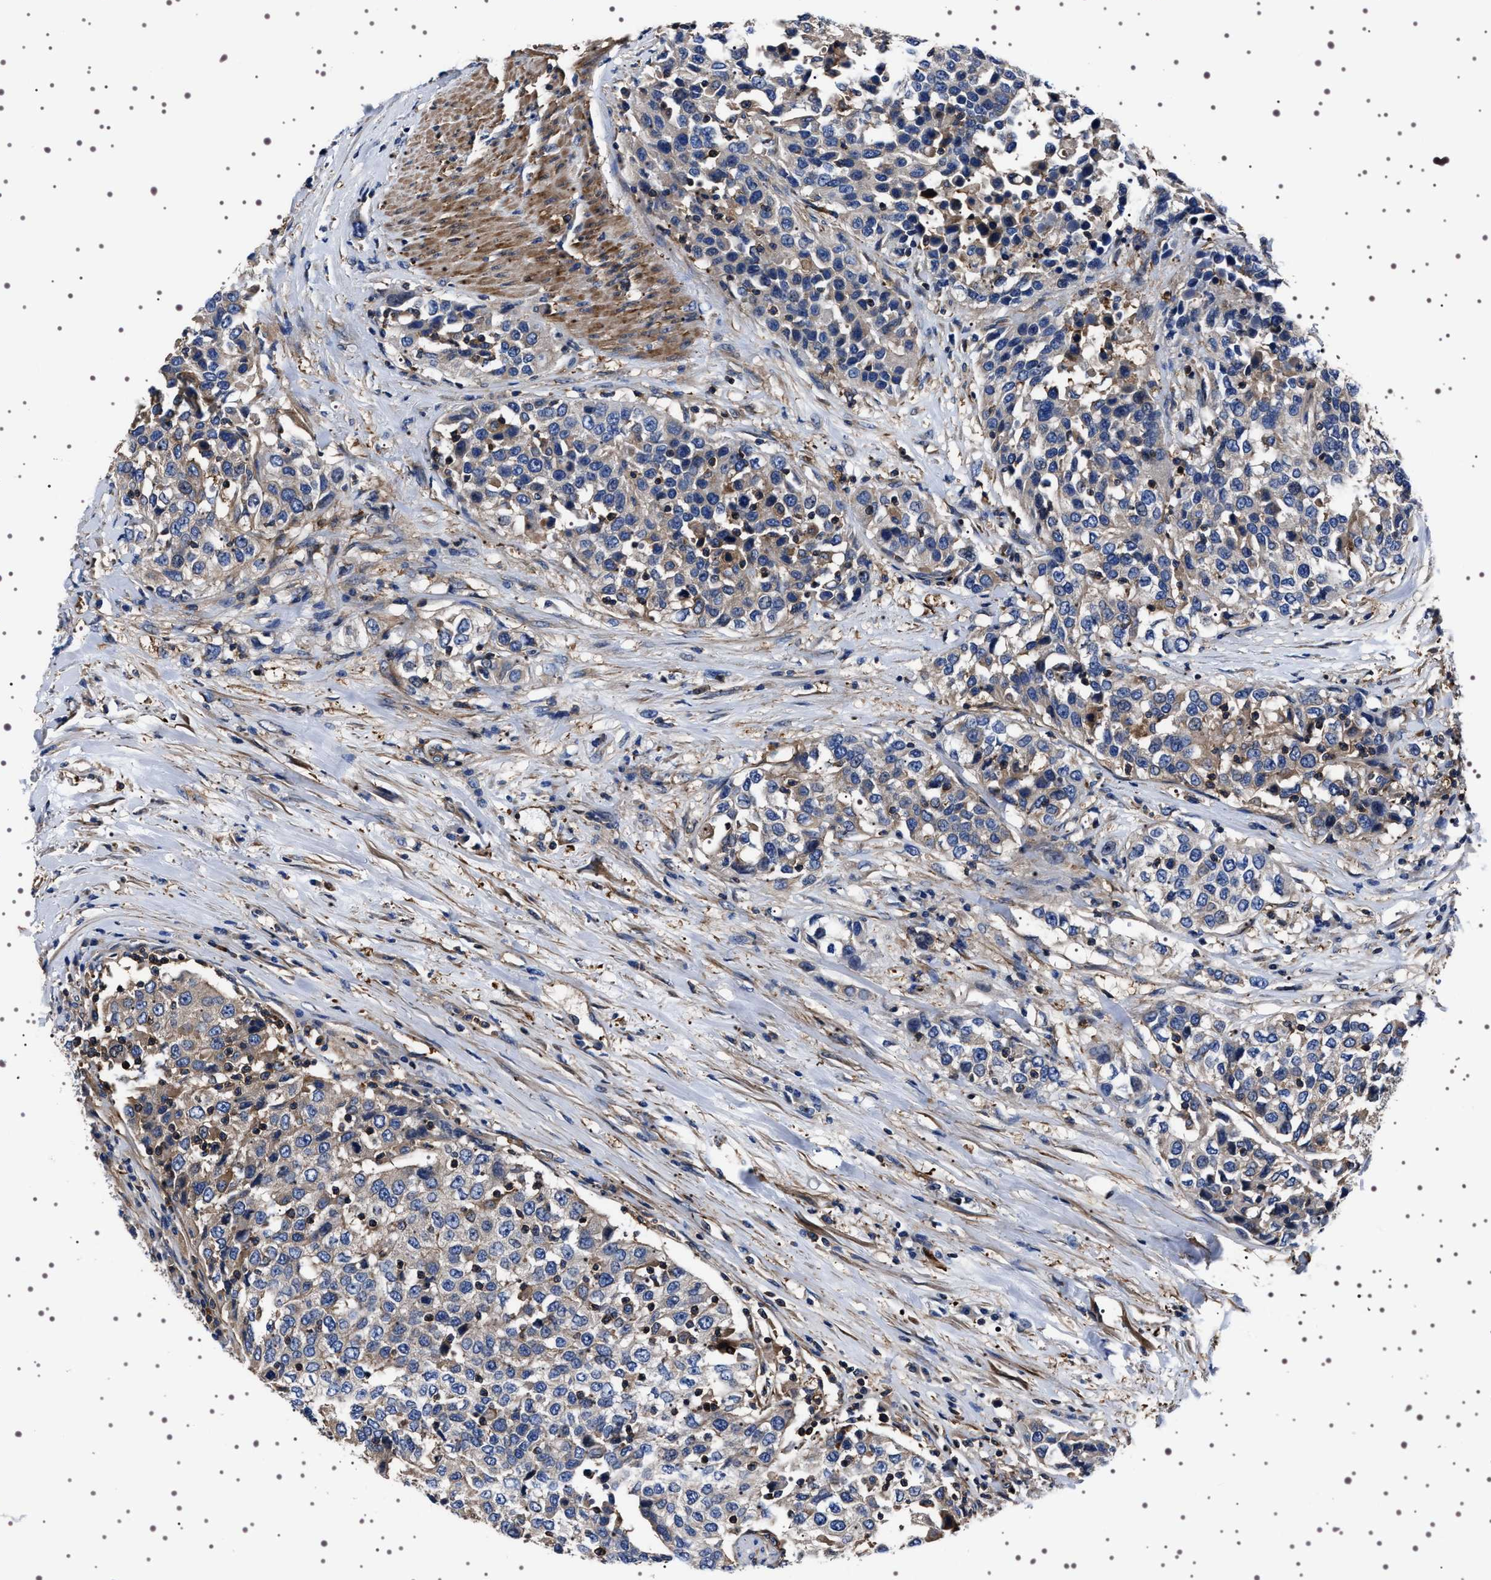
{"staining": {"intensity": "negative", "quantity": "none", "location": "none"}, "tissue": "urothelial cancer", "cell_type": "Tumor cells", "image_type": "cancer", "snomed": [{"axis": "morphology", "description": "Urothelial carcinoma, High grade"}, {"axis": "topography", "description": "Urinary bladder"}], "caption": "IHC of urothelial cancer reveals no positivity in tumor cells.", "gene": "WDR1", "patient": {"sex": "female", "age": 80}}